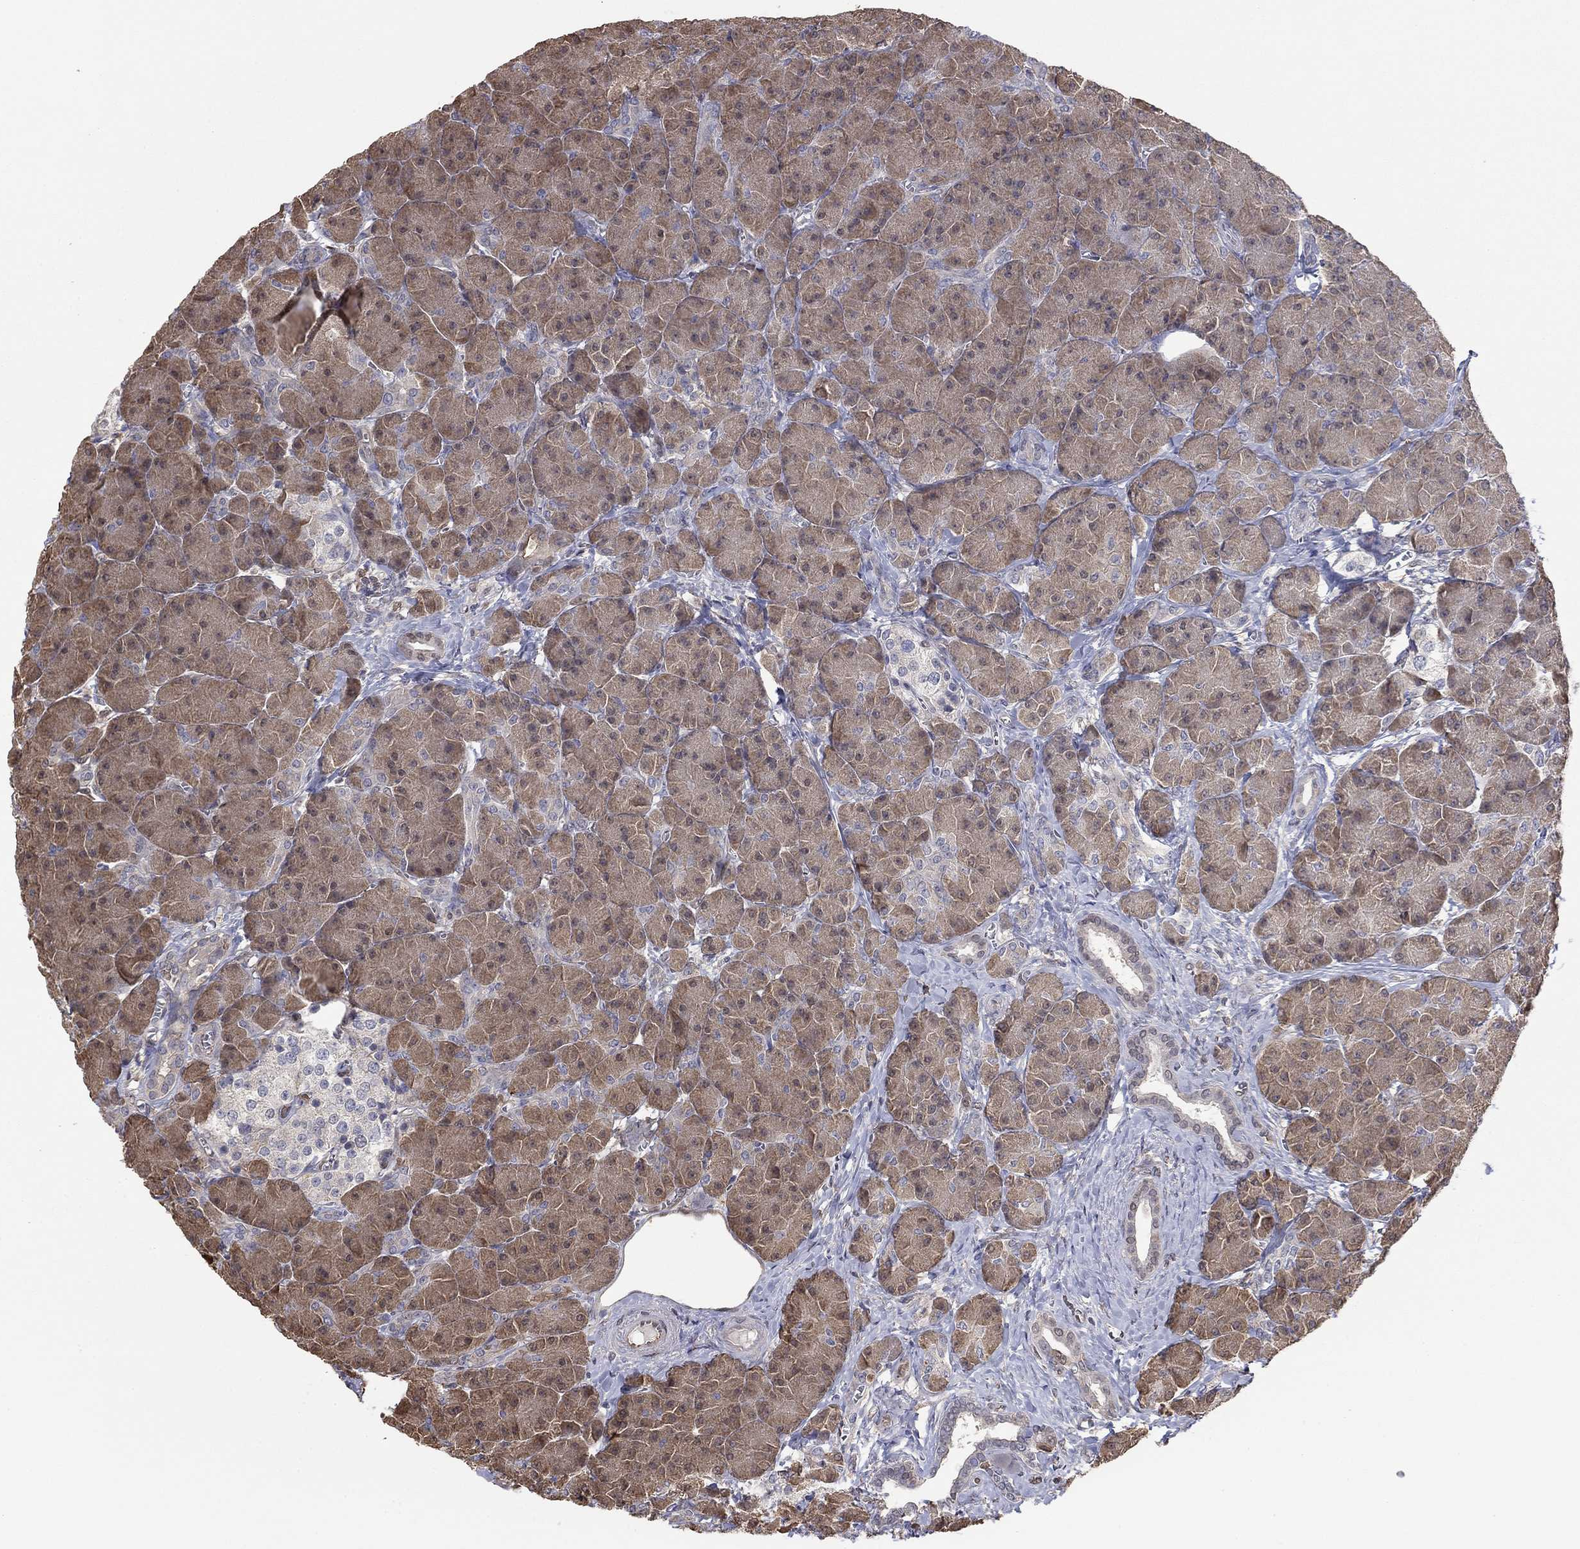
{"staining": {"intensity": "moderate", "quantity": ">75%", "location": "cytoplasmic/membranous"}, "tissue": "pancreas", "cell_type": "Exocrine glandular cells", "image_type": "normal", "snomed": [{"axis": "morphology", "description": "Normal tissue, NOS"}, {"axis": "topography", "description": "Pancreas"}], "caption": "This is a photomicrograph of immunohistochemistry staining of unremarkable pancreas, which shows moderate positivity in the cytoplasmic/membranous of exocrine glandular cells.", "gene": "RNF114", "patient": {"sex": "male", "age": 61}}